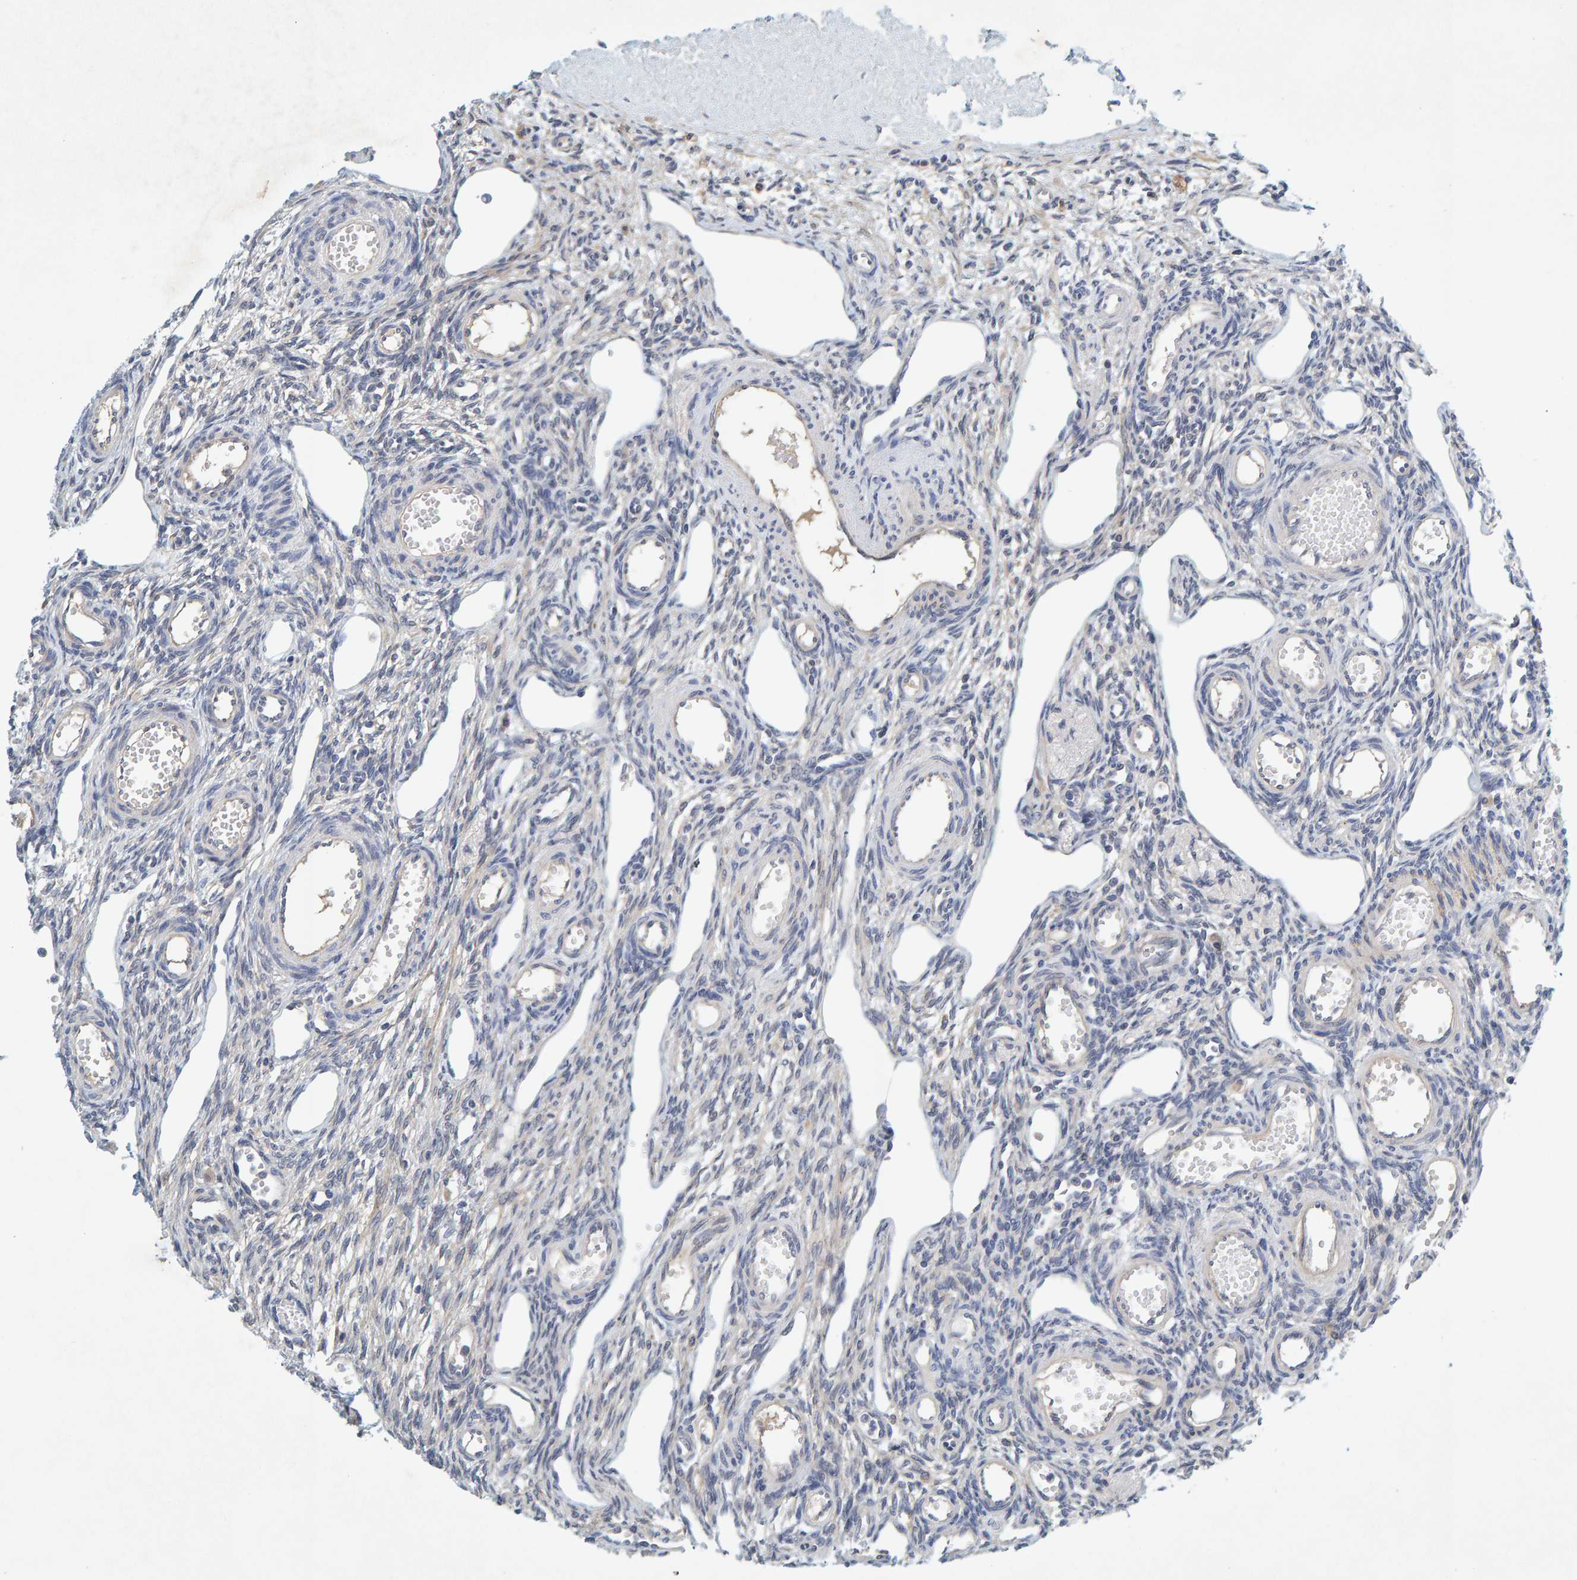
{"staining": {"intensity": "negative", "quantity": "none", "location": "none"}, "tissue": "ovary", "cell_type": "Ovarian stroma cells", "image_type": "normal", "snomed": [{"axis": "morphology", "description": "Normal tissue, NOS"}, {"axis": "topography", "description": "Ovary"}], "caption": "Ovarian stroma cells show no significant protein positivity in normal ovary. Nuclei are stained in blue.", "gene": "ZNF77", "patient": {"sex": "female", "age": 33}}